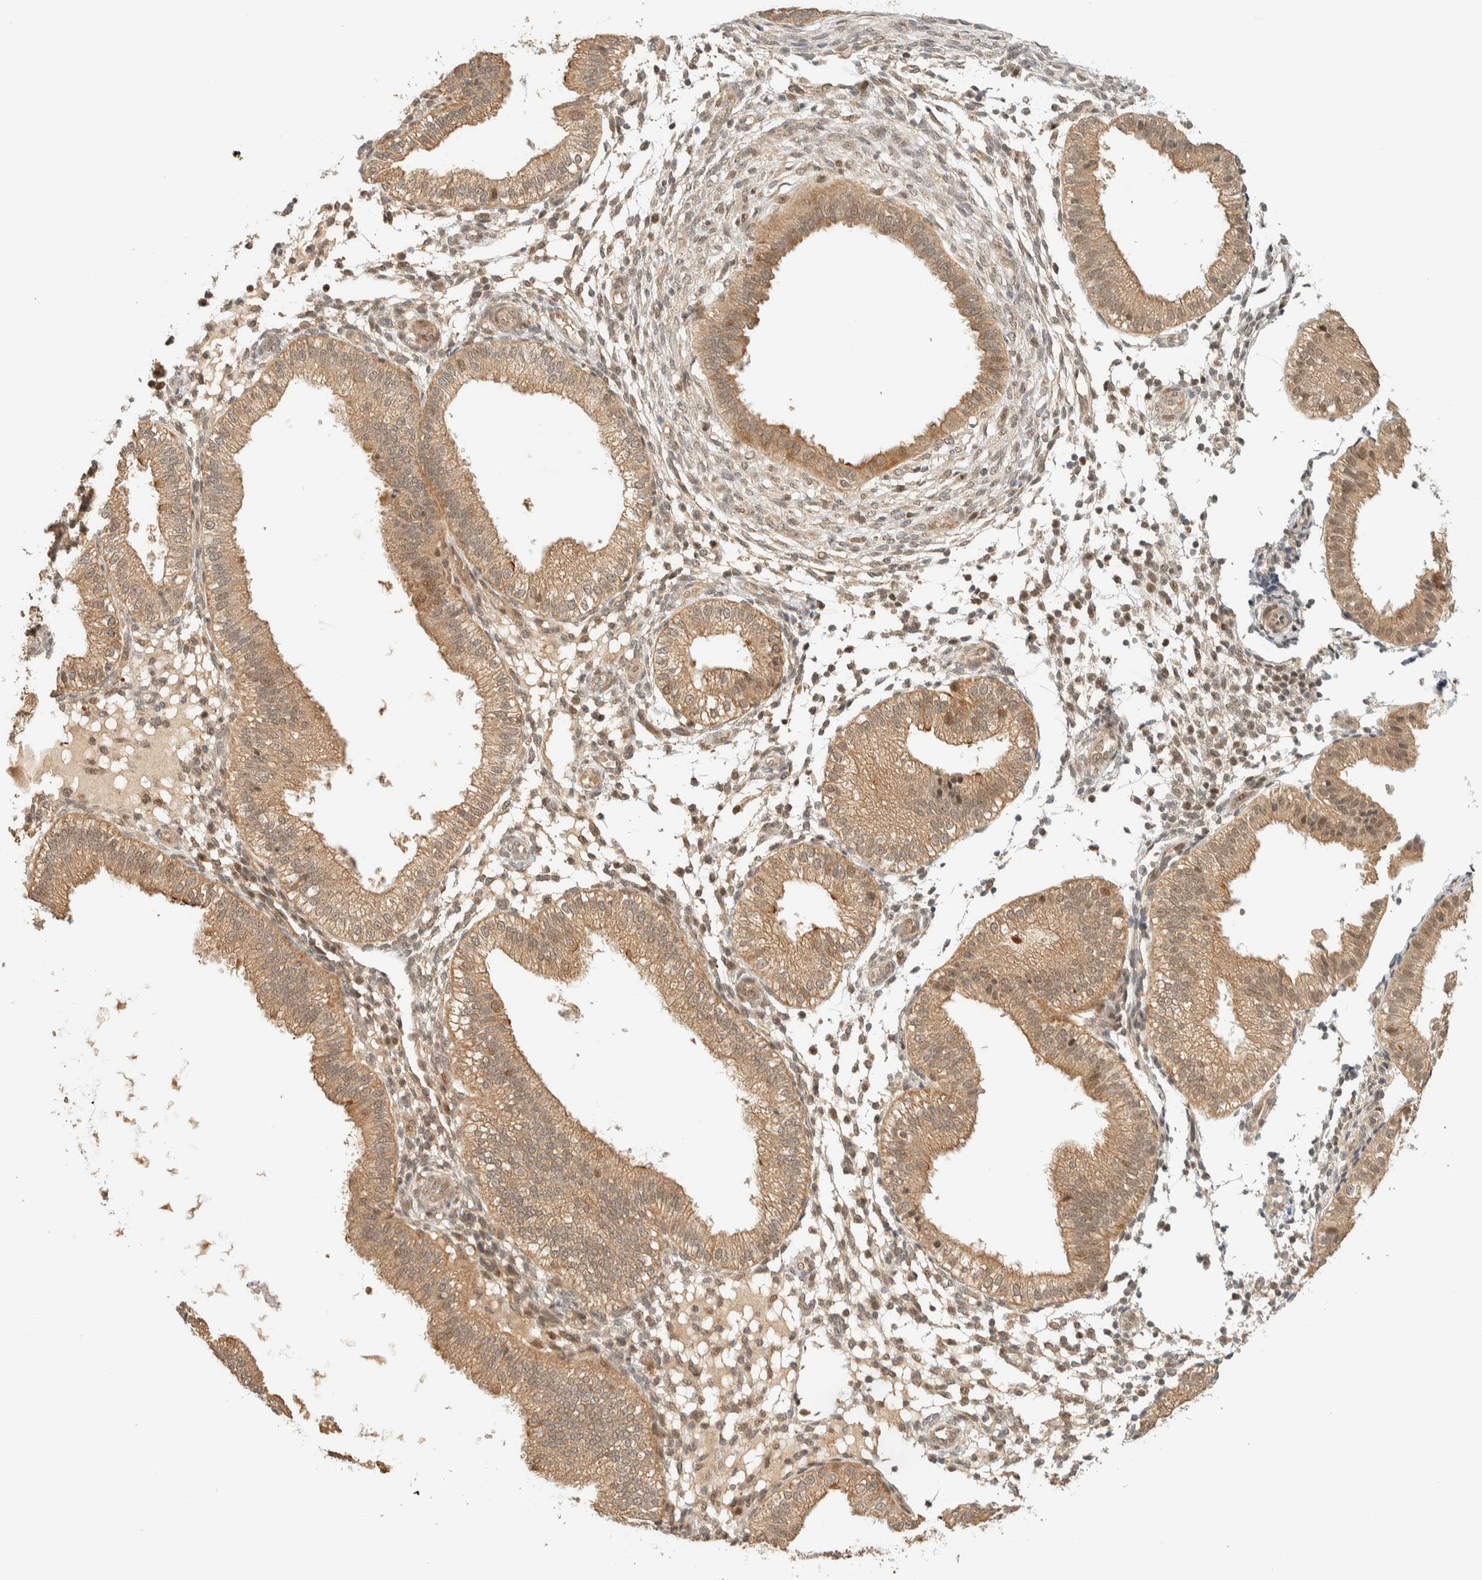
{"staining": {"intensity": "weak", "quantity": "25%-75%", "location": "cytoplasmic/membranous"}, "tissue": "endometrium", "cell_type": "Cells in endometrial stroma", "image_type": "normal", "snomed": [{"axis": "morphology", "description": "Normal tissue, NOS"}, {"axis": "topography", "description": "Endometrium"}], "caption": "Cells in endometrial stroma show low levels of weak cytoplasmic/membranous positivity in approximately 25%-75% of cells in normal endometrium. (Brightfield microscopy of DAB IHC at high magnification).", "gene": "ZBTB34", "patient": {"sex": "female", "age": 39}}